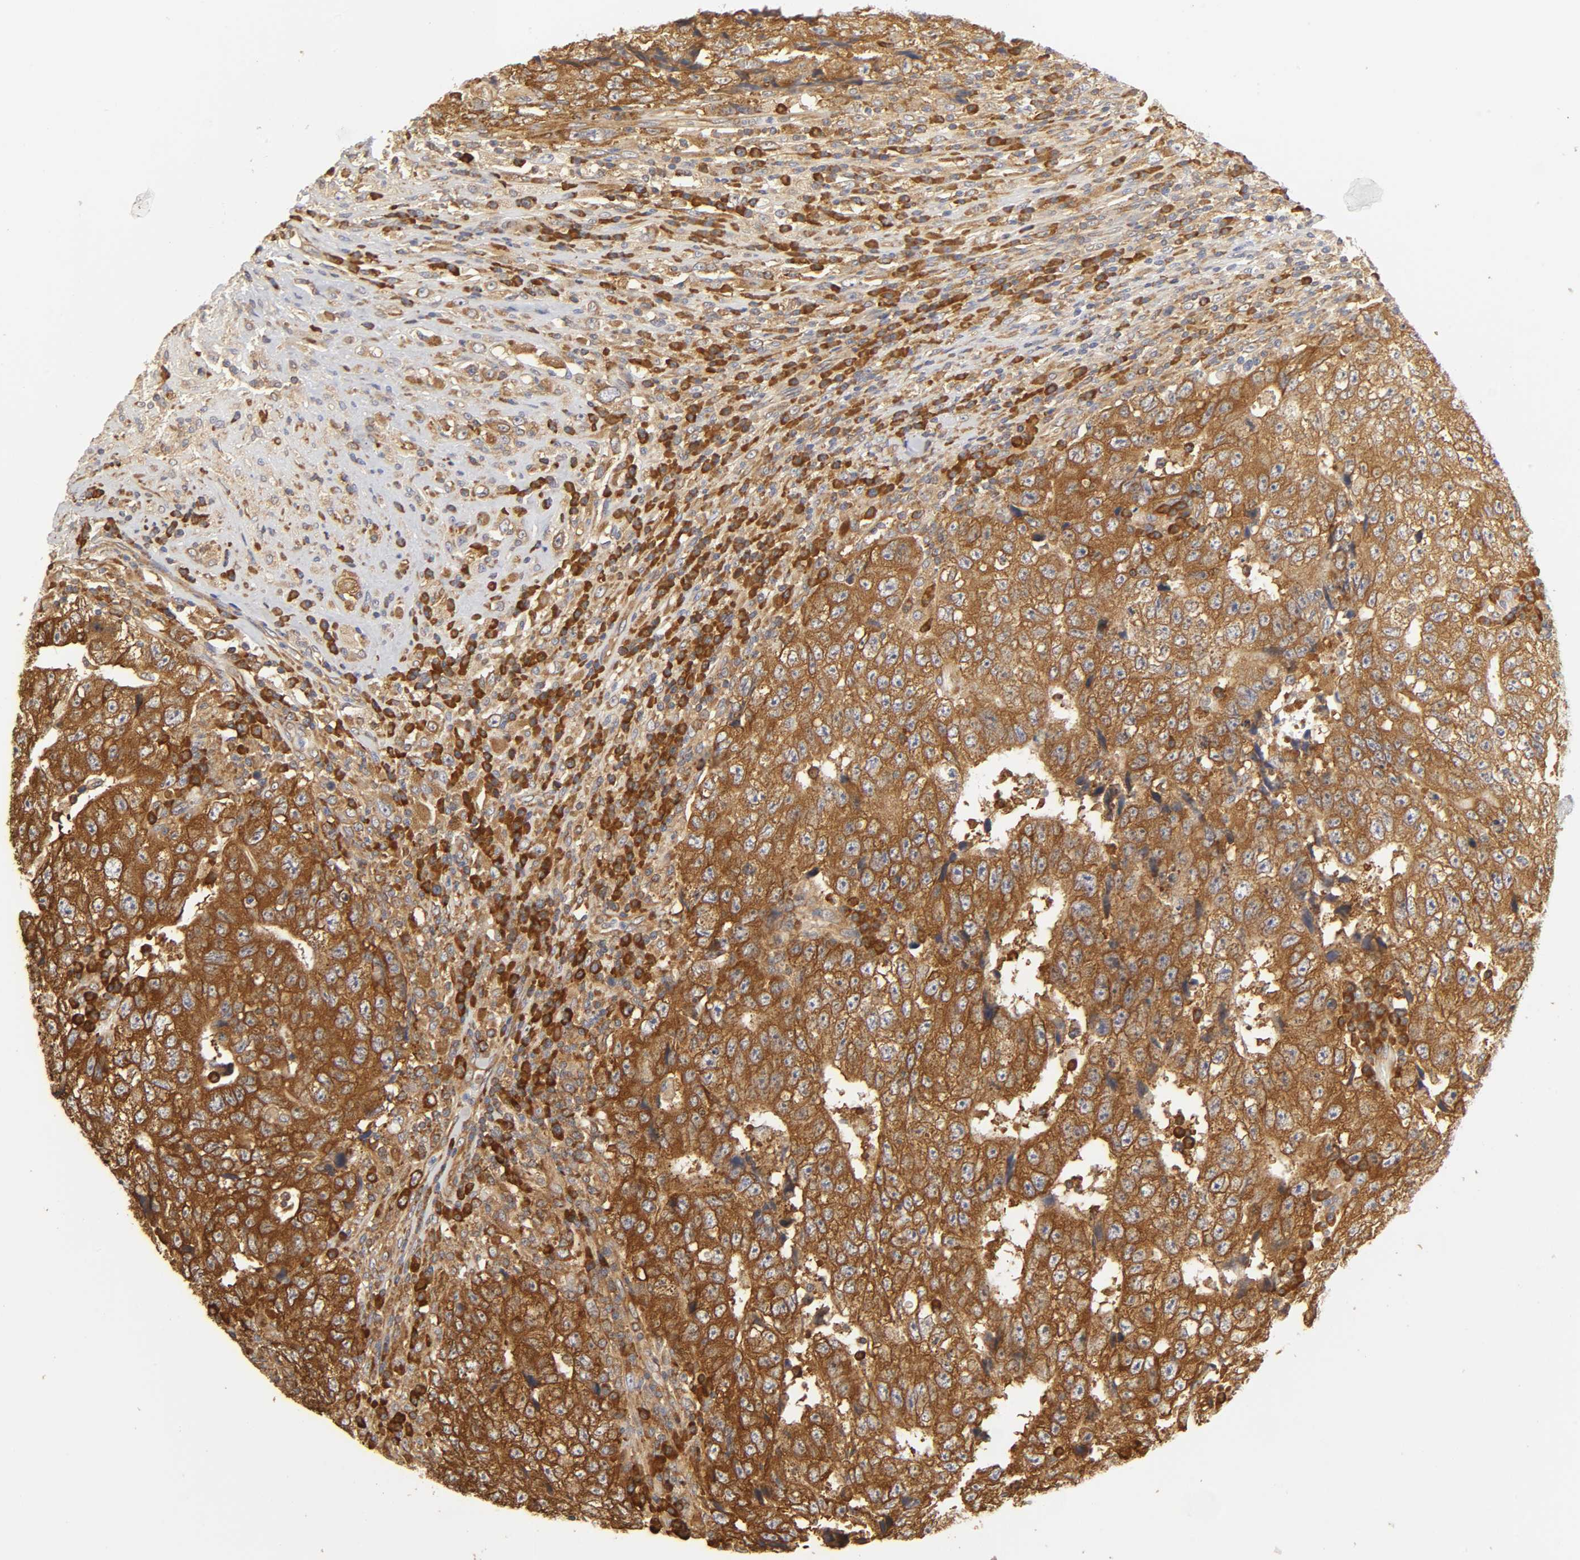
{"staining": {"intensity": "strong", "quantity": ">75%", "location": "cytoplasmic/membranous"}, "tissue": "testis cancer", "cell_type": "Tumor cells", "image_type": "cancer", "snomed": [{"axis": "morphology", "description": "Necrosis, NOS"}, {"axis": "morphology", "description": "Carcinoma, Embryonal, NOS"}, {"axis": "topography", "description": "Testis"}], "caption": "A photomicrograph showing strong cytoplasmic/membranous positivity in approximately >75% of tumor cells in testis cancer (embryonal carcinoma), as visualized by brown immunohistochemical staining.", "gene": "RPL14", "patient": {"sex": "male", "age": 19}}